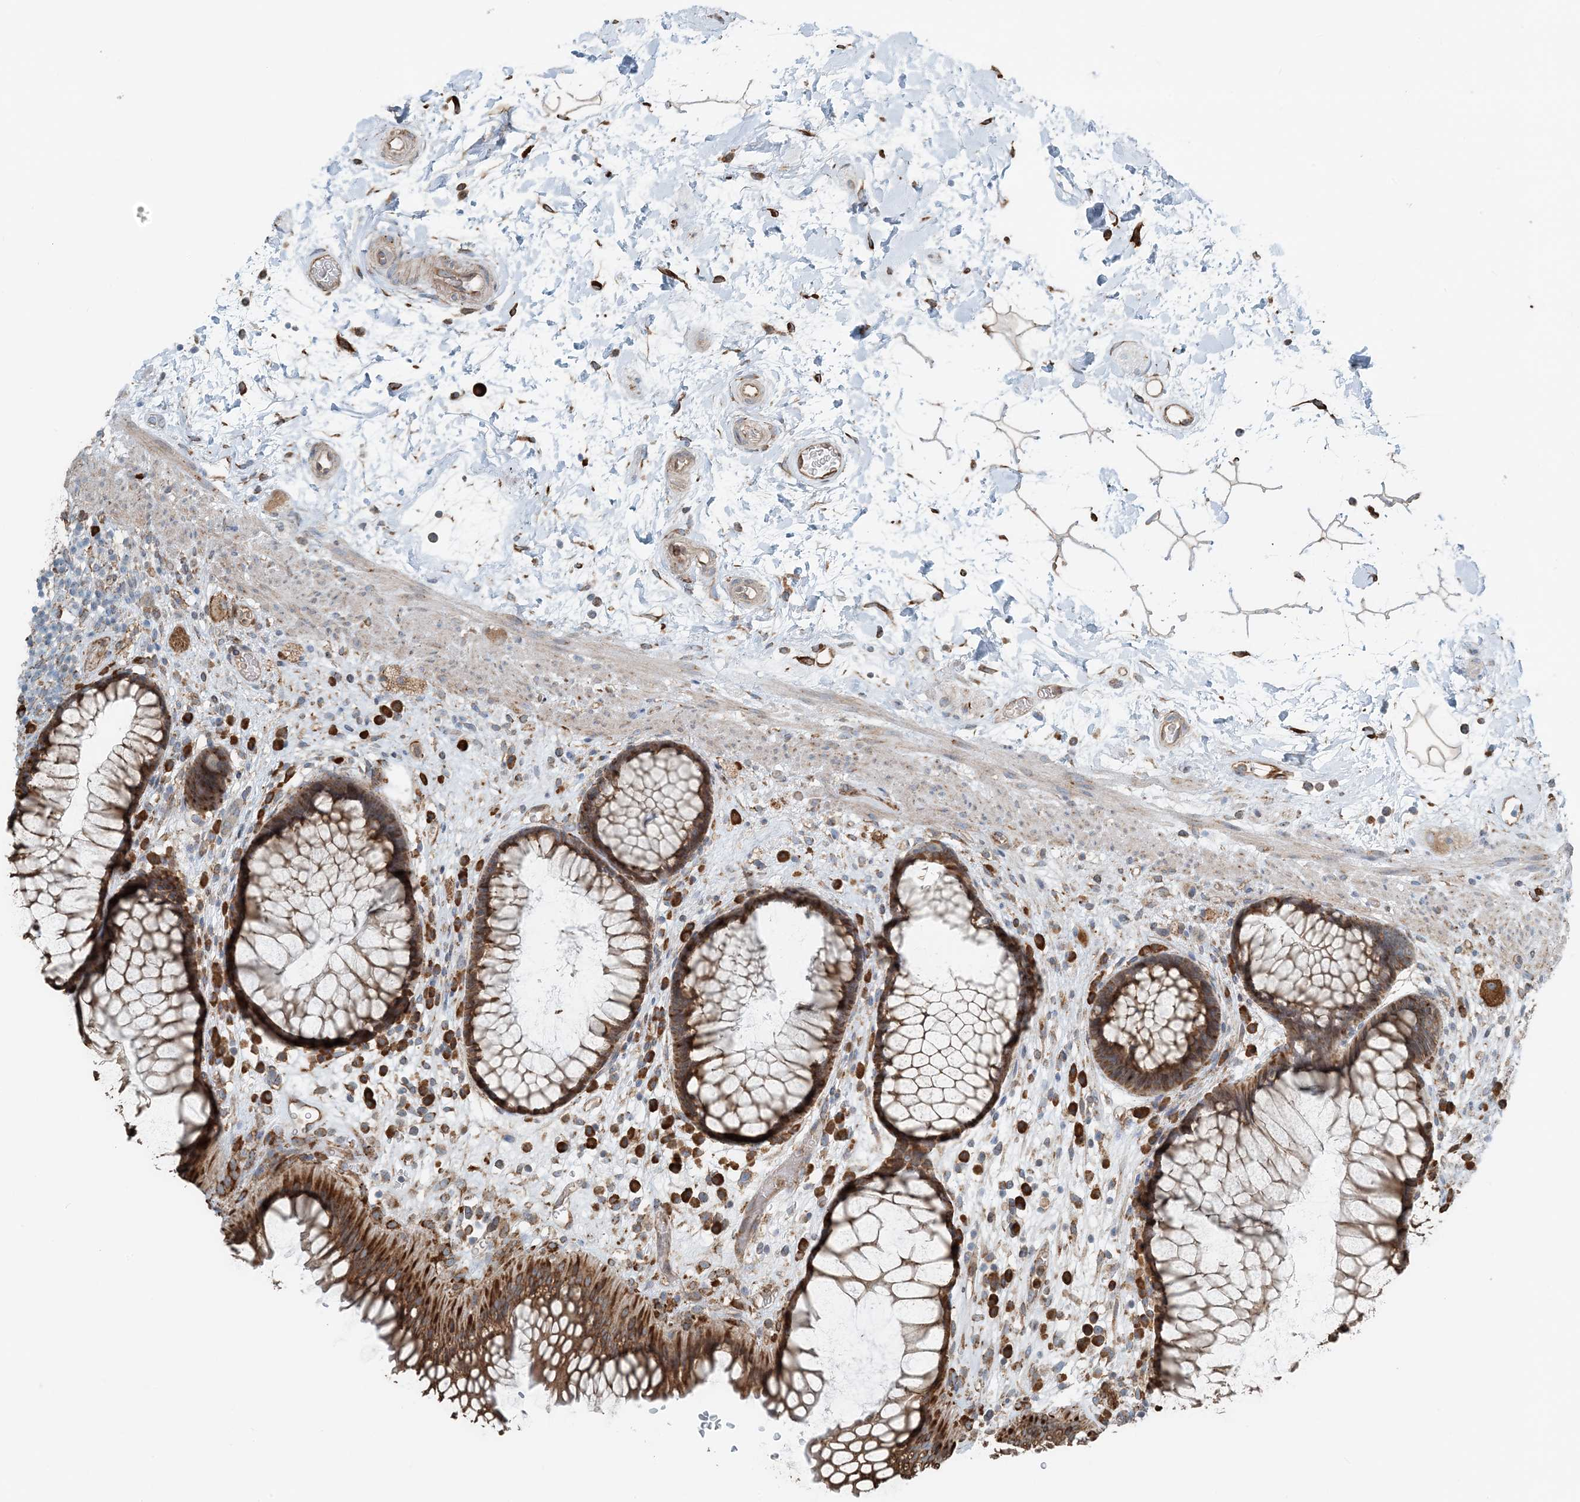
{"staining": {"intensity": "strong", "quantity": ">75%", "location": "cytoplasmic/membranous"}, "tissue": "rectum", "cell_type": "Glandular cells", "image_type": "normal", "snomed": [{"axis": "morphology", "description": "Normal tissue, NOS"}, {"axis": "topography", "description": "Rectum"}], "caption": "Glandular cells exhibit strong cytoplasmic/membranous expression in approximately >75% of cells in benign rectum.", "gene": "CERKL", "patient": {"sex": "male", "age": 51}}